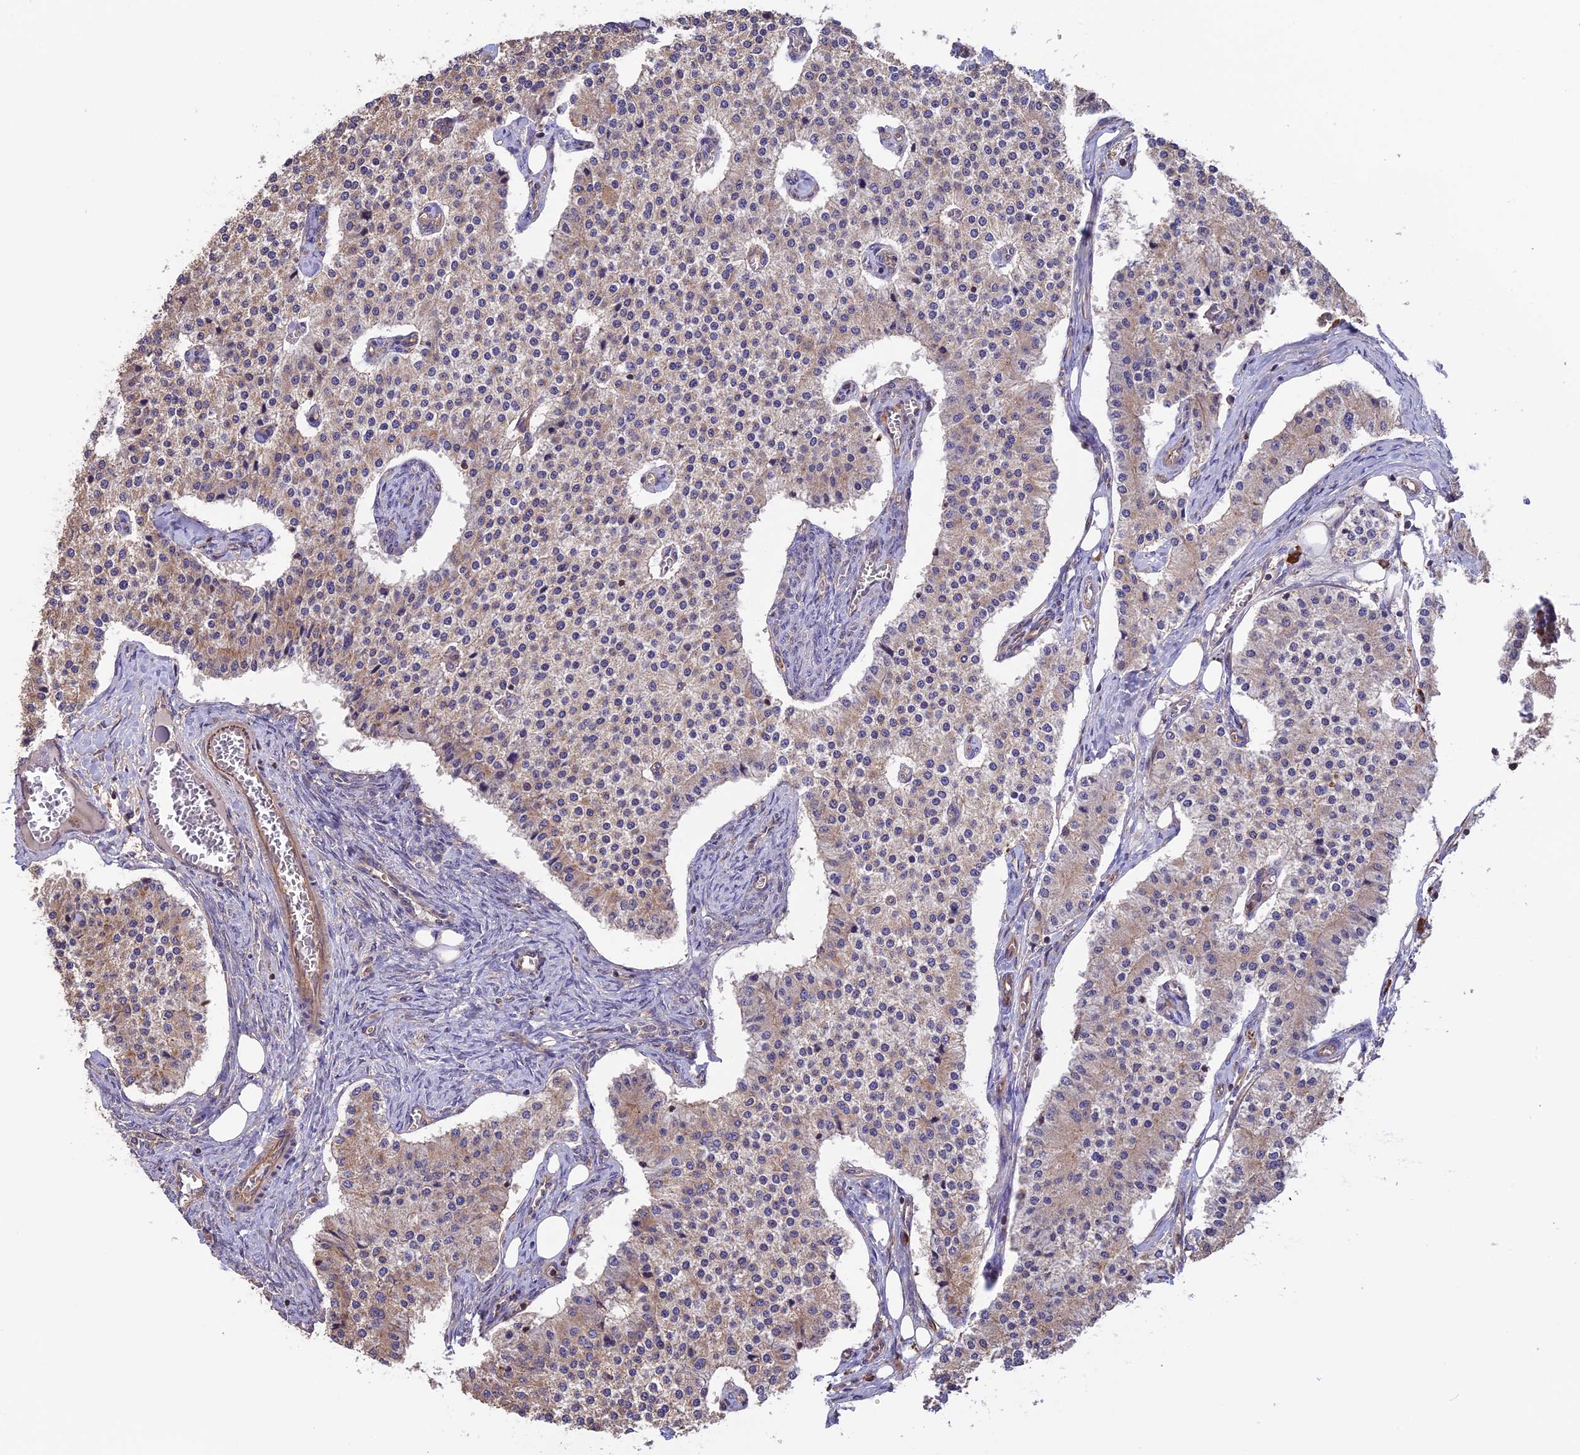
{"staining": {"intensity": "weak", "quantity": "25%-75%", "location": "cytoplasmic/membranous"}, "tissue": "carcinoid", "cell_type": "Tumor cells", "image_type": "cancer", "snomed": [{"axis": "morphology", "description": "Carcinoid, malignant, NOS"}, {"axis": "topography", "description": "Colon"}], "caption": "Carcinoid stained for a protein (brown) displays weak cytoplasmic/membranous positive positivity in approximately 25%-75% of tumor cells.", "gene": "GAS8", "patient": {"sex": "female", "age": 52}}